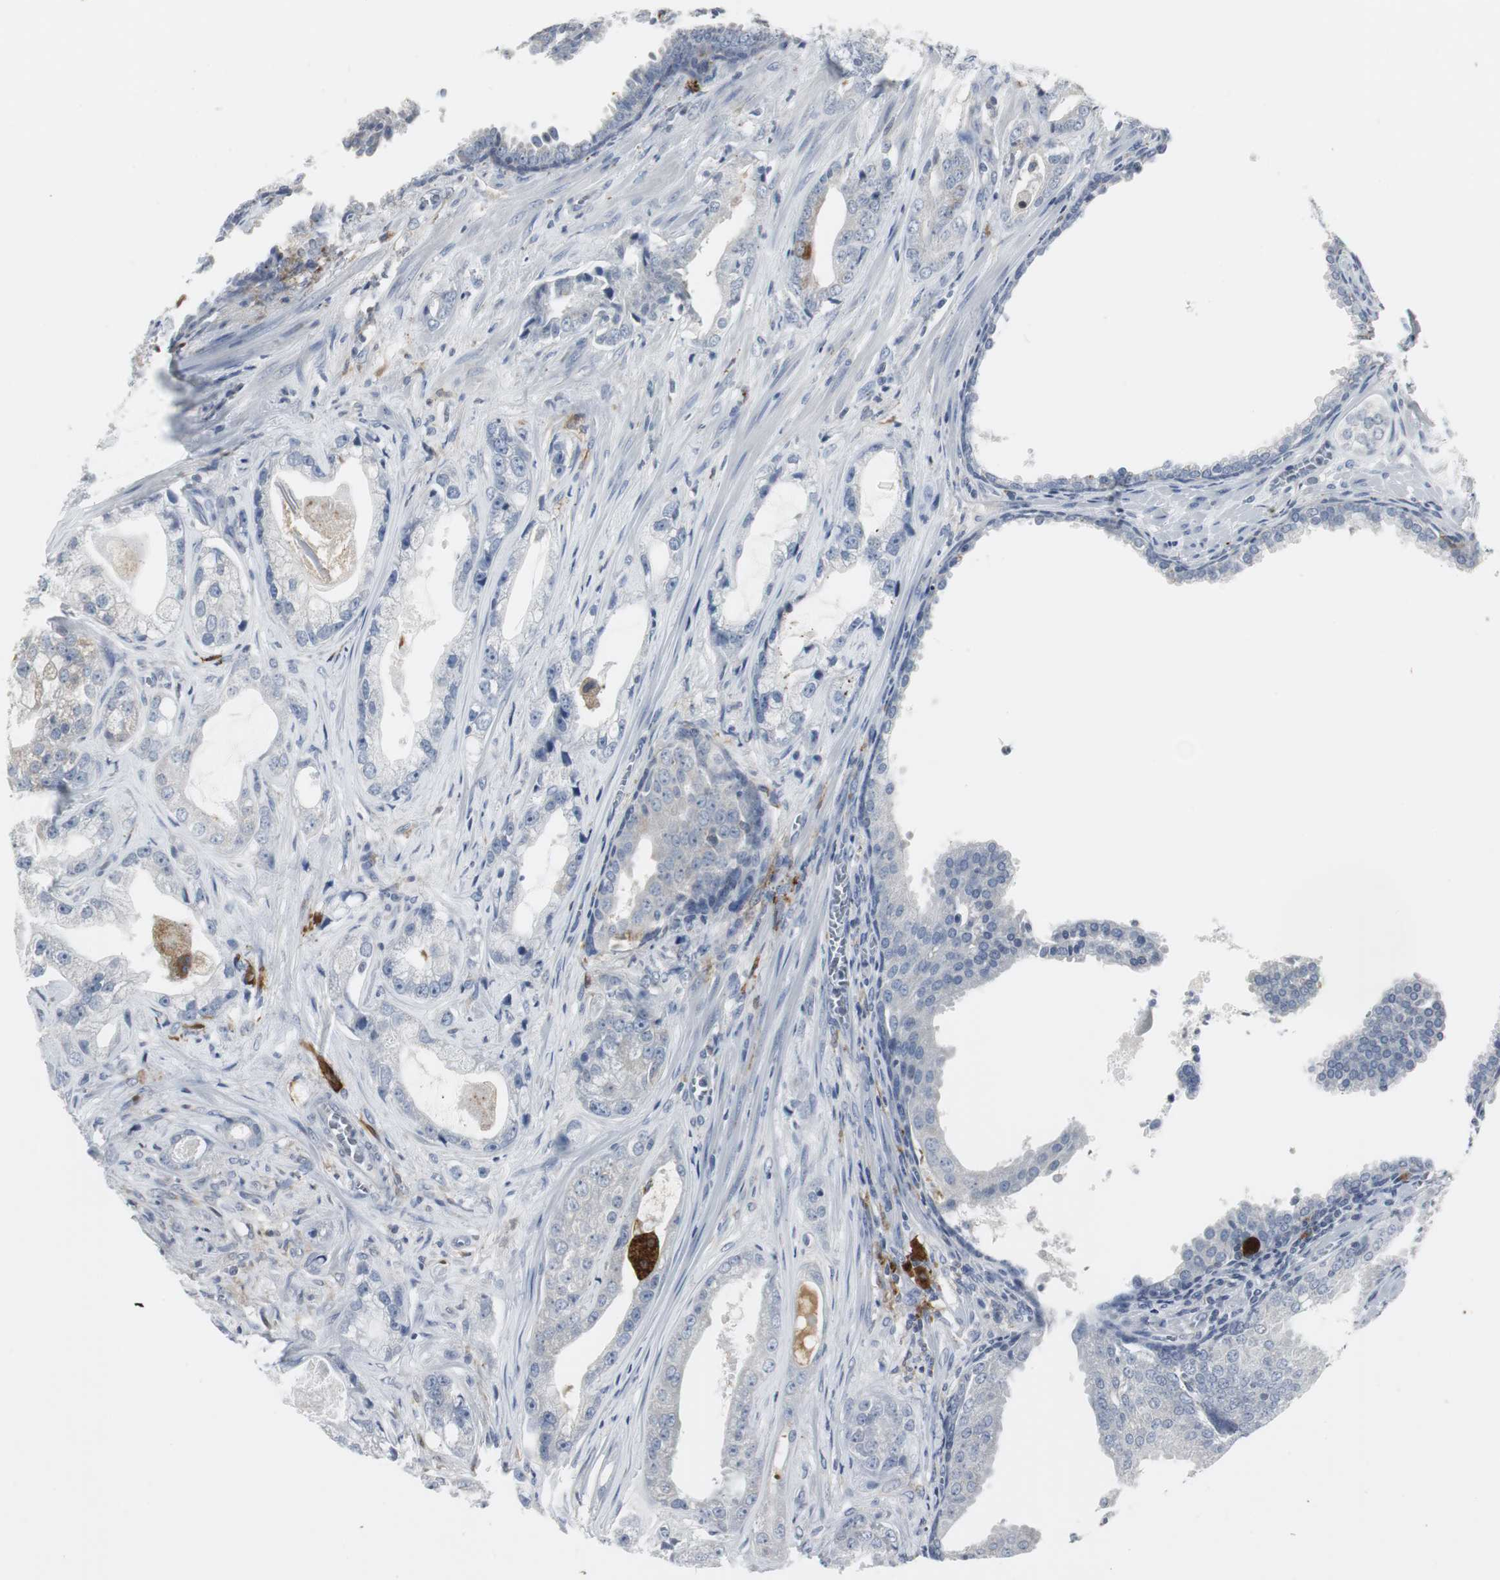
{"staining": {"intensity": "negative", "quantity": "none", "location": "none"}, "tissue": "prostate cancer", "cell_type": "Tumor cells", "image_type": "cancer", "snomed": [{"axis": "morphology", "description": "Adenocarcinoma, Low grade"}, {"axis": "topography", "description": "Prostate"}], "caption": "The micrograph exhibits no significant expression in tumor cells of prostate cancer.", "gene": "PI15", "patient": {"sex": "male", "age": 59}}